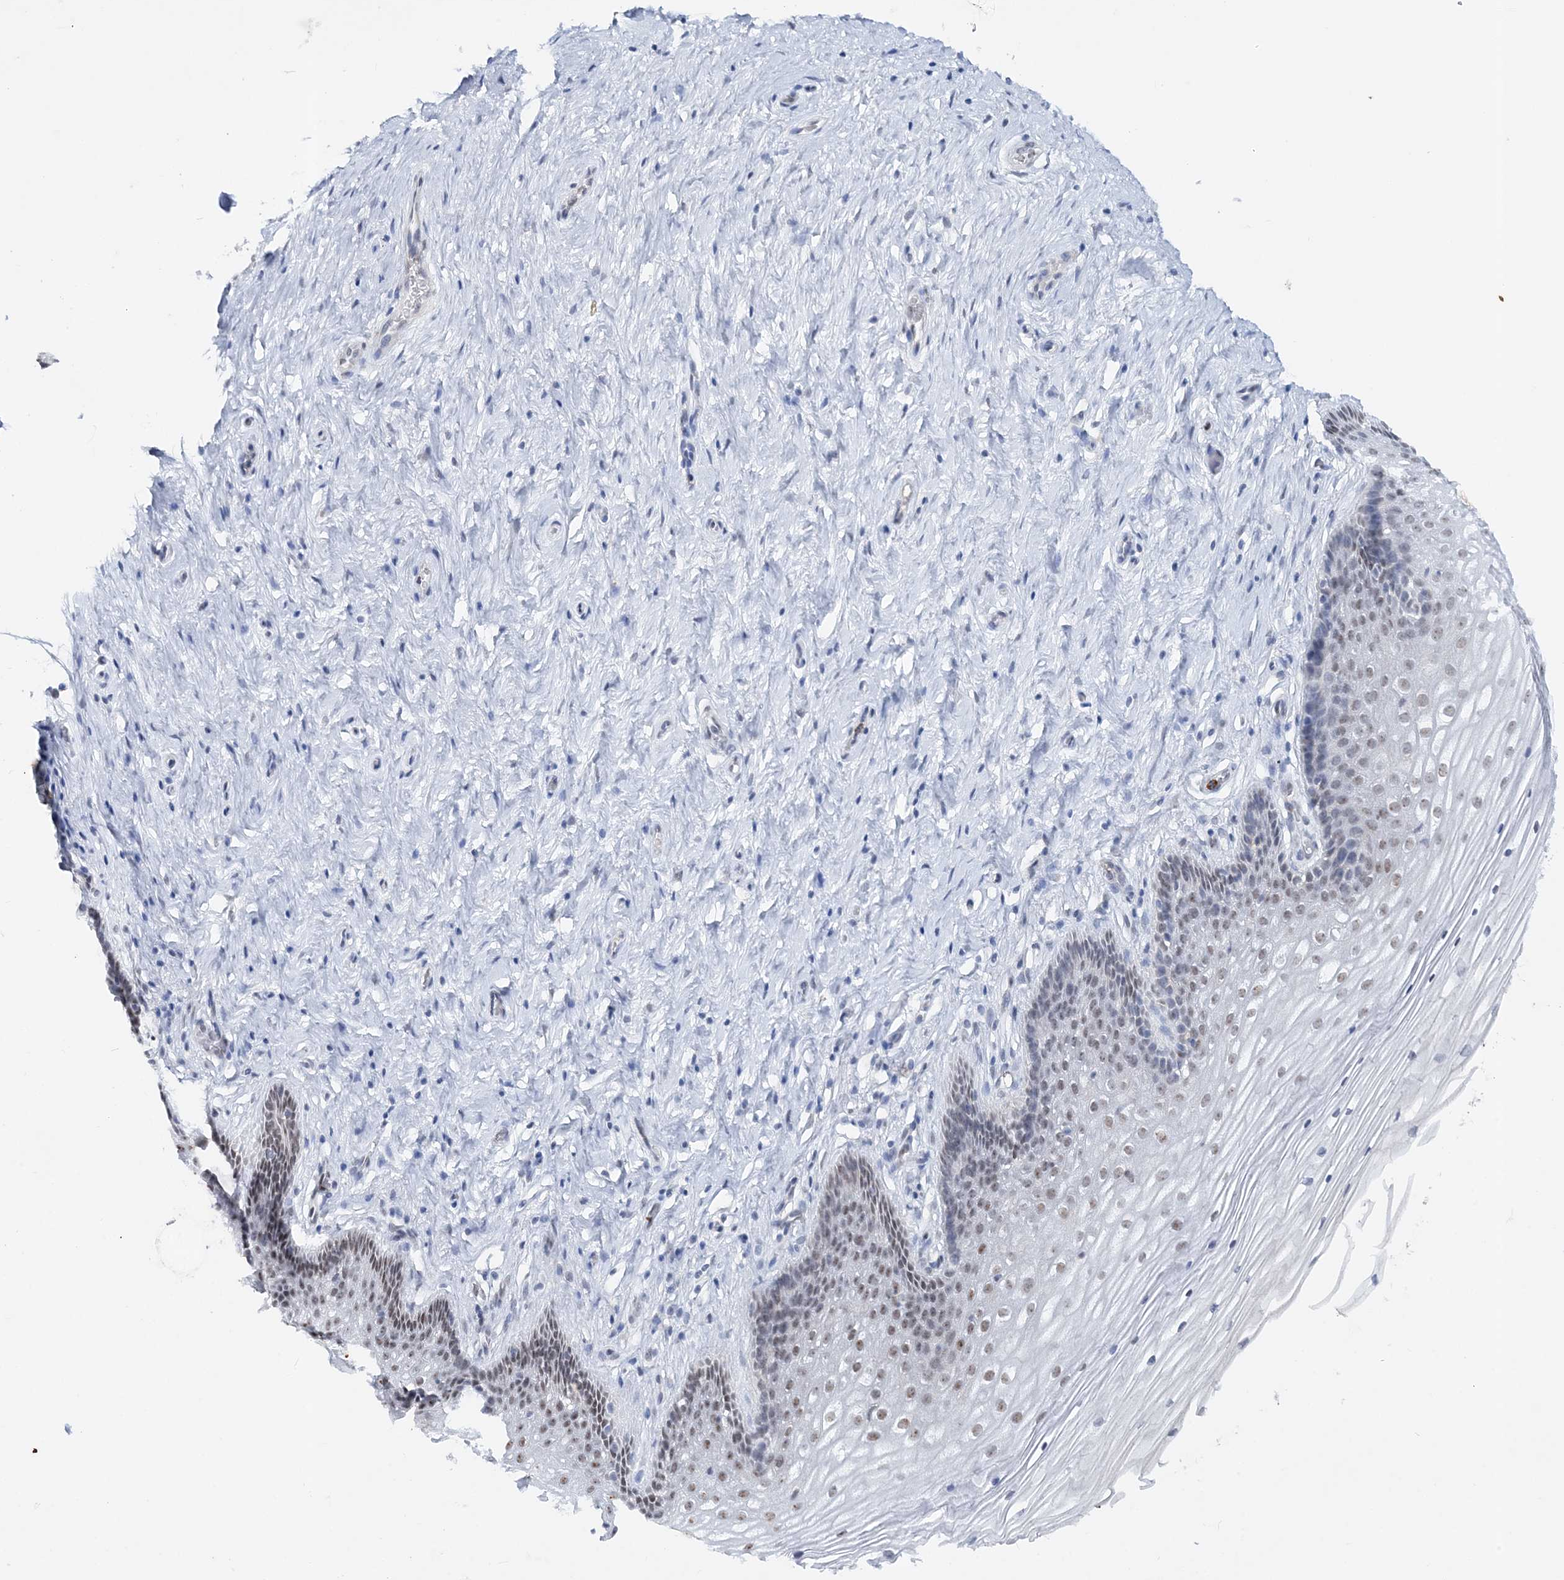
{"staining": {"intensity": "strong", "quantity": ">75%", "location": "cytoplasmic/membranous"}, "tissue": "cervix", "cell_type": "Glandular cells", "image_type": "normal", "snomed": [{"axis": "morphology", "description": "Normal tissue, NOS"}, {"axis": "topography", "description": "Cervix"}], "caption": "A histopathology image showing strong cytoplasmic/membranous staining in approximately >75% of glandular cells in benign cervix, as visualized by brown immunohistochemical staining.", "gene": "ASCL4", "patient": {"sex": "female", "age": 33}}